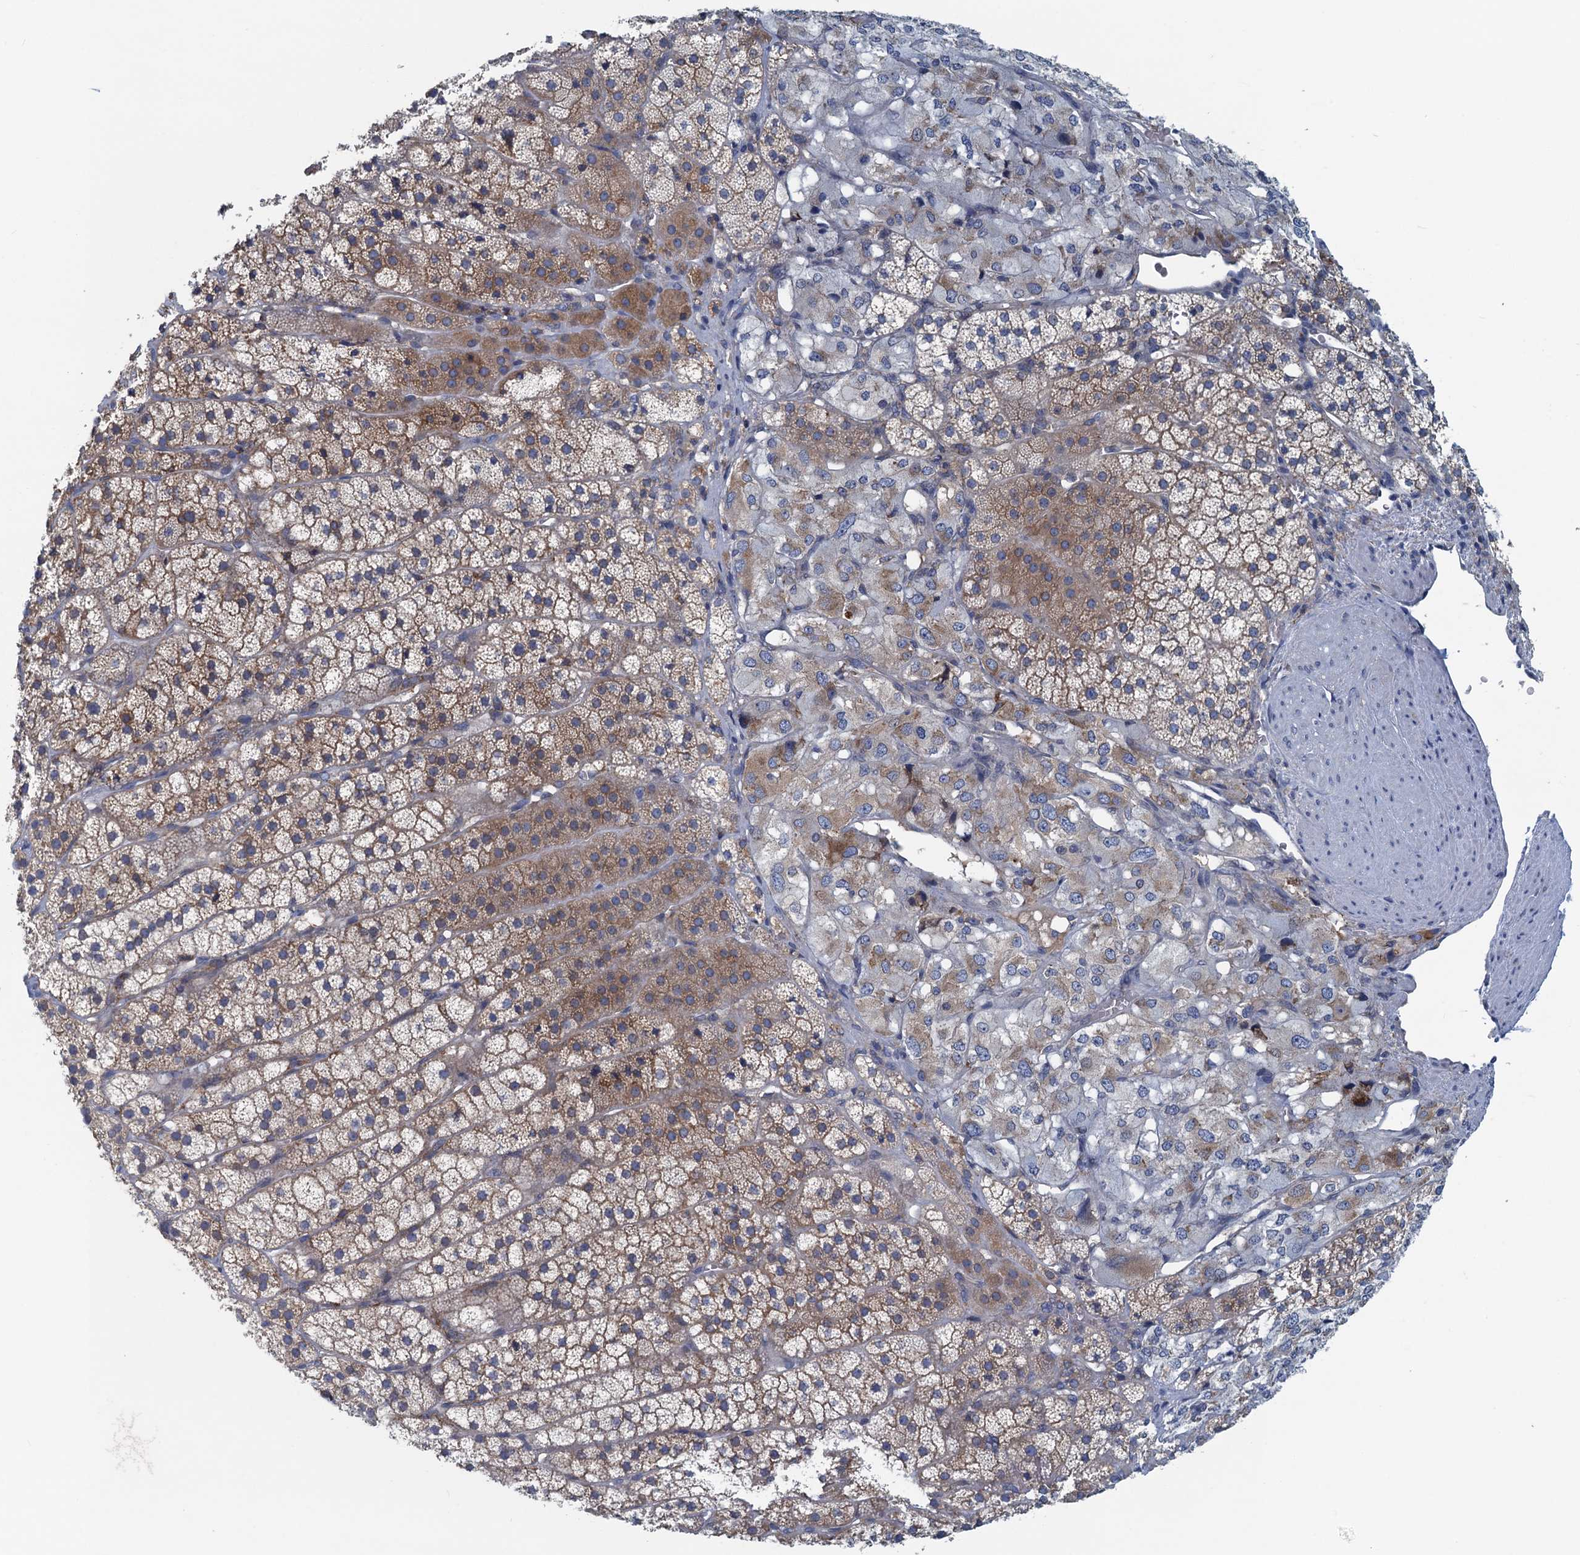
{"staining": {"intensity": "weak", "quantity": ">75%", "location": "cytoplasmic/membranous"}, "tissue": "adrenal gland", "cell_type": "Glandular cells", "image_type": "normal", "snomed": [{"axis": "morphology", "description": "Normal tissue, NOS"}, {"axis": "topography", "description": "Adrenal gland"}], "caption": "Immunohistochemistry of normal human adrenal gland displays low levels of weak cytoplasmic/membranous positivity in approximately >75% of glandular cells. (DAB IHC, brown staining for protein, blue staining for nuclei).", "gene": "MYDGF", "patient": {"sex": "female", "age": 44}}